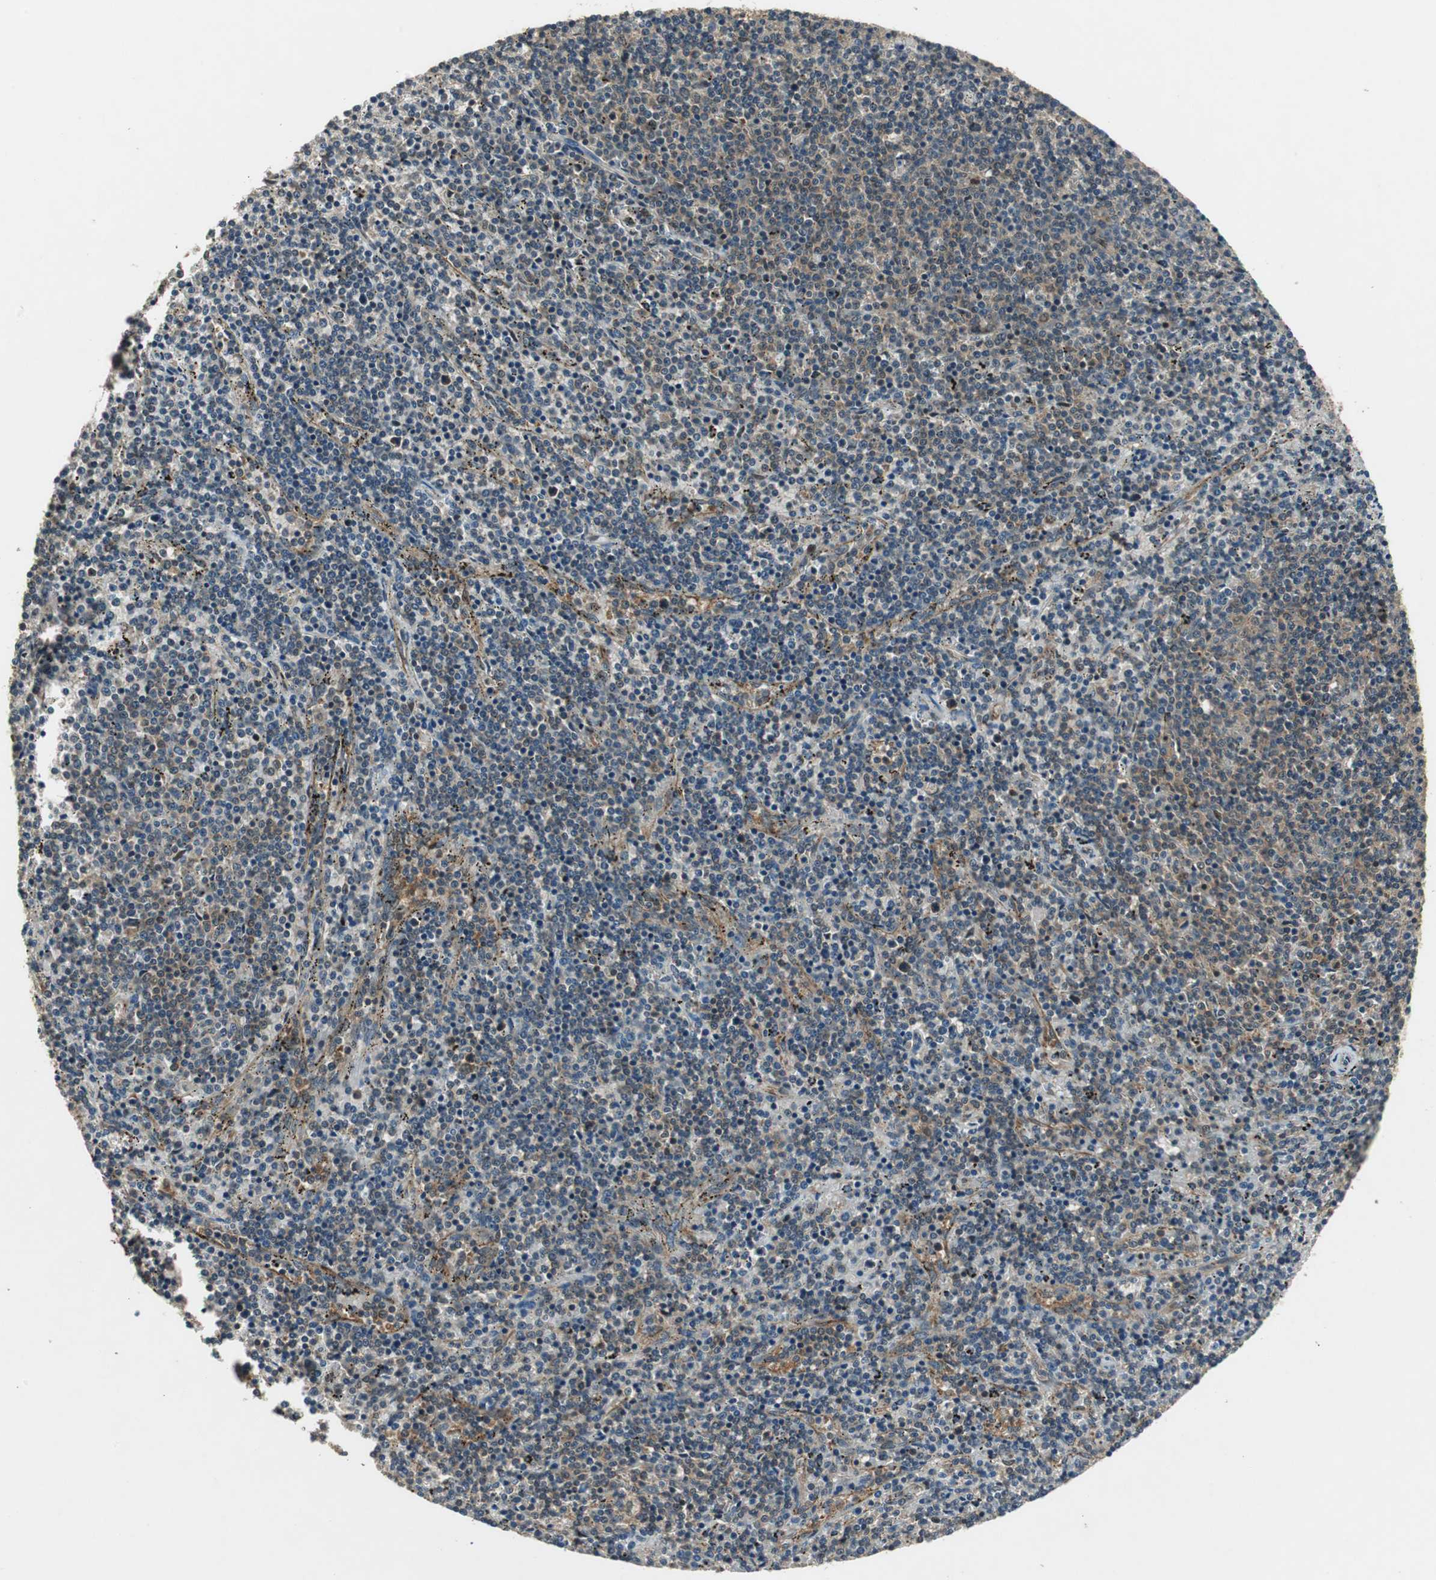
{"staining": {"intensity": "weak", "quantity": "25%-75%", "location": "cytoplasmic/membranous"}, "tissue": "lymphoma", "cell_type": "Tumor cells", "image_type": "cancer", "snomed": [{"axis": "morphology", "description": "Malignant lymphoma, non-Hodgkin's type, Low grade"}, {"axis": "topography", "description": "Spleen"}], "caption": "A high-resolution photomicrograph shows immunohistochemistry staining of lymphoma, which reveals weak cytoplasmic/membranous positivity in about 25%-75% of tumor cells.", "gene": "PSMB4", "patient": {"sex": "female", "age": 50}}